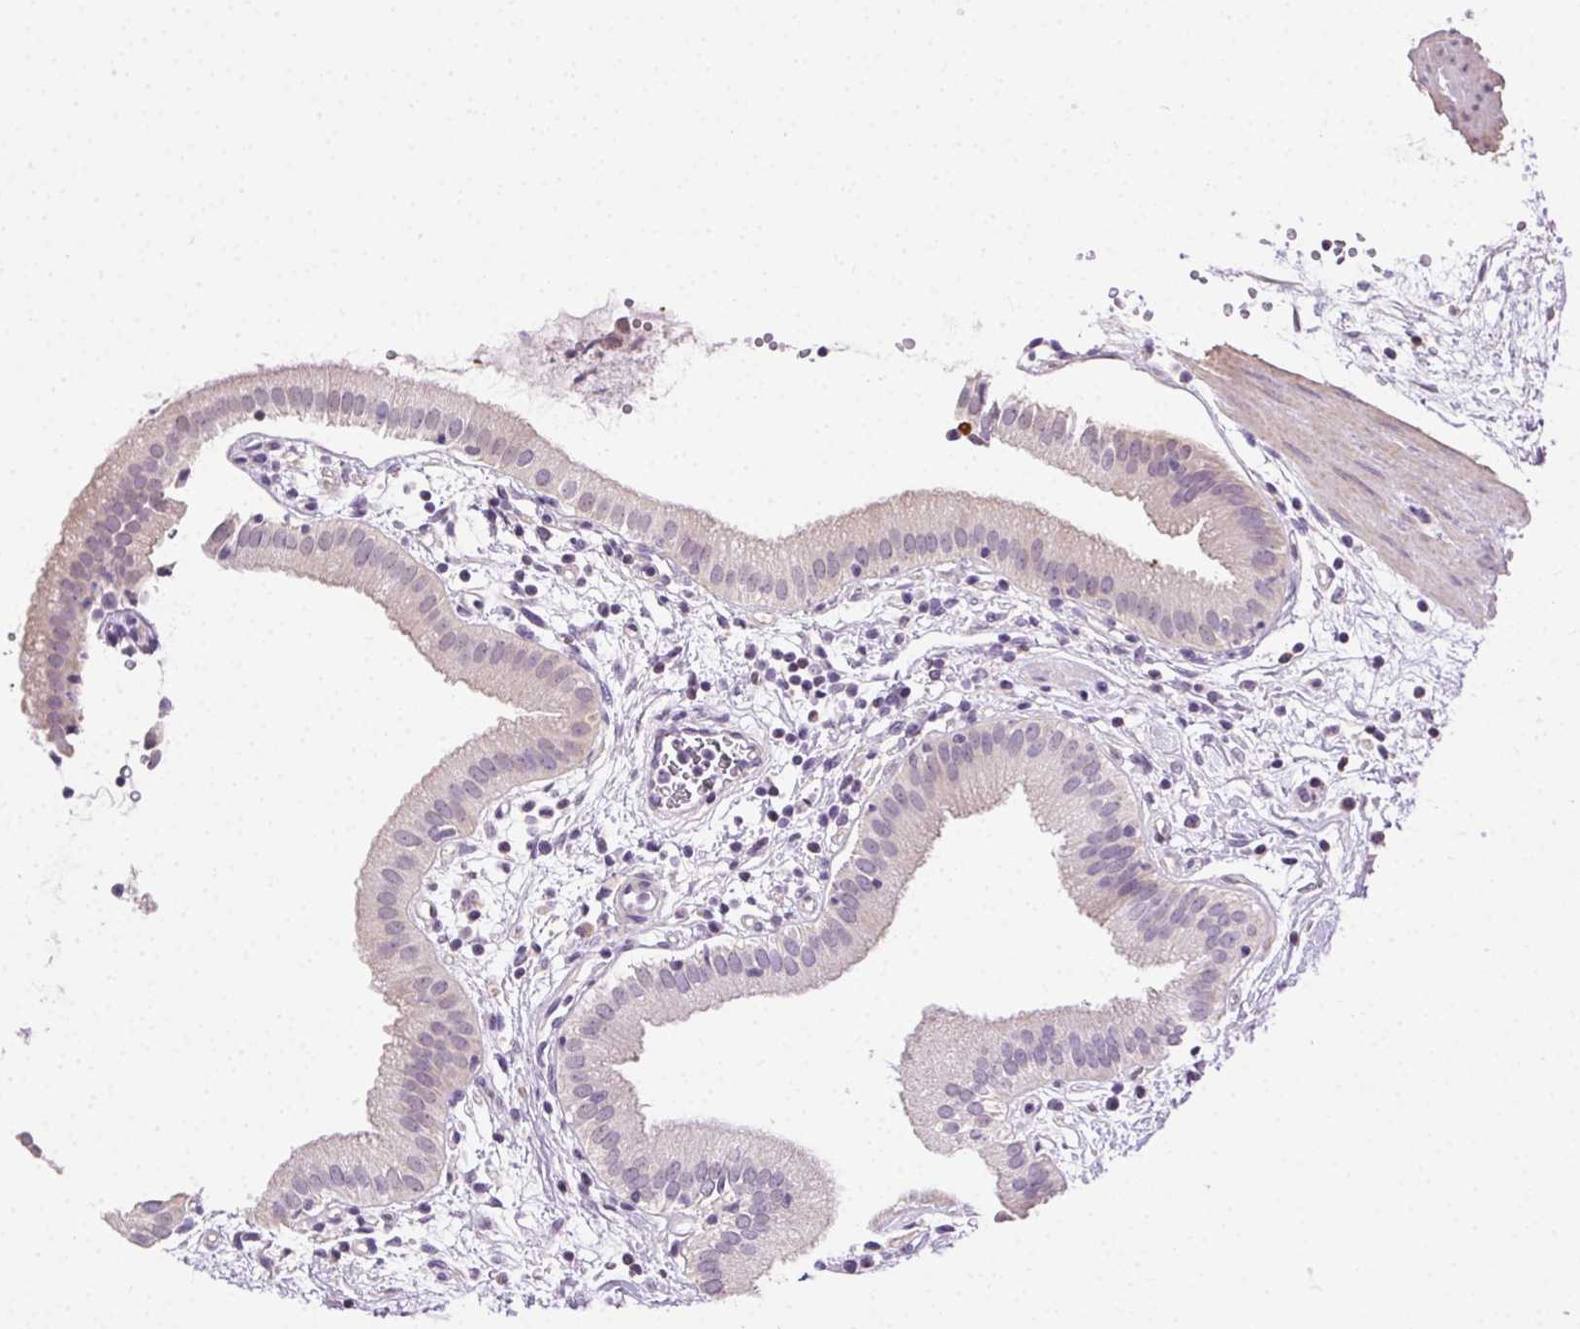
{"staining": {"intensity": "negative", "quantity": "none", "location": "none"}, "tissue": "gallbladder", "cell_type": "Glandular cells", "image_type": "normal", "snomed": [{"axis": "morphology", "description": "Normal tissue, NOS"}, {"axis": "topography", "description": "Gallbladder"}], "caption": "Immunohistochemistry (IHC) photomicrograph of benign gallbladder: human gallbladder stained with DAB reveals no significant protein staining in glandular cells. (Brightfield microscopy of DAB IHC at high magnification).", "gene": "SYCE2", "patient": {"sex": "female", "age": 65}}